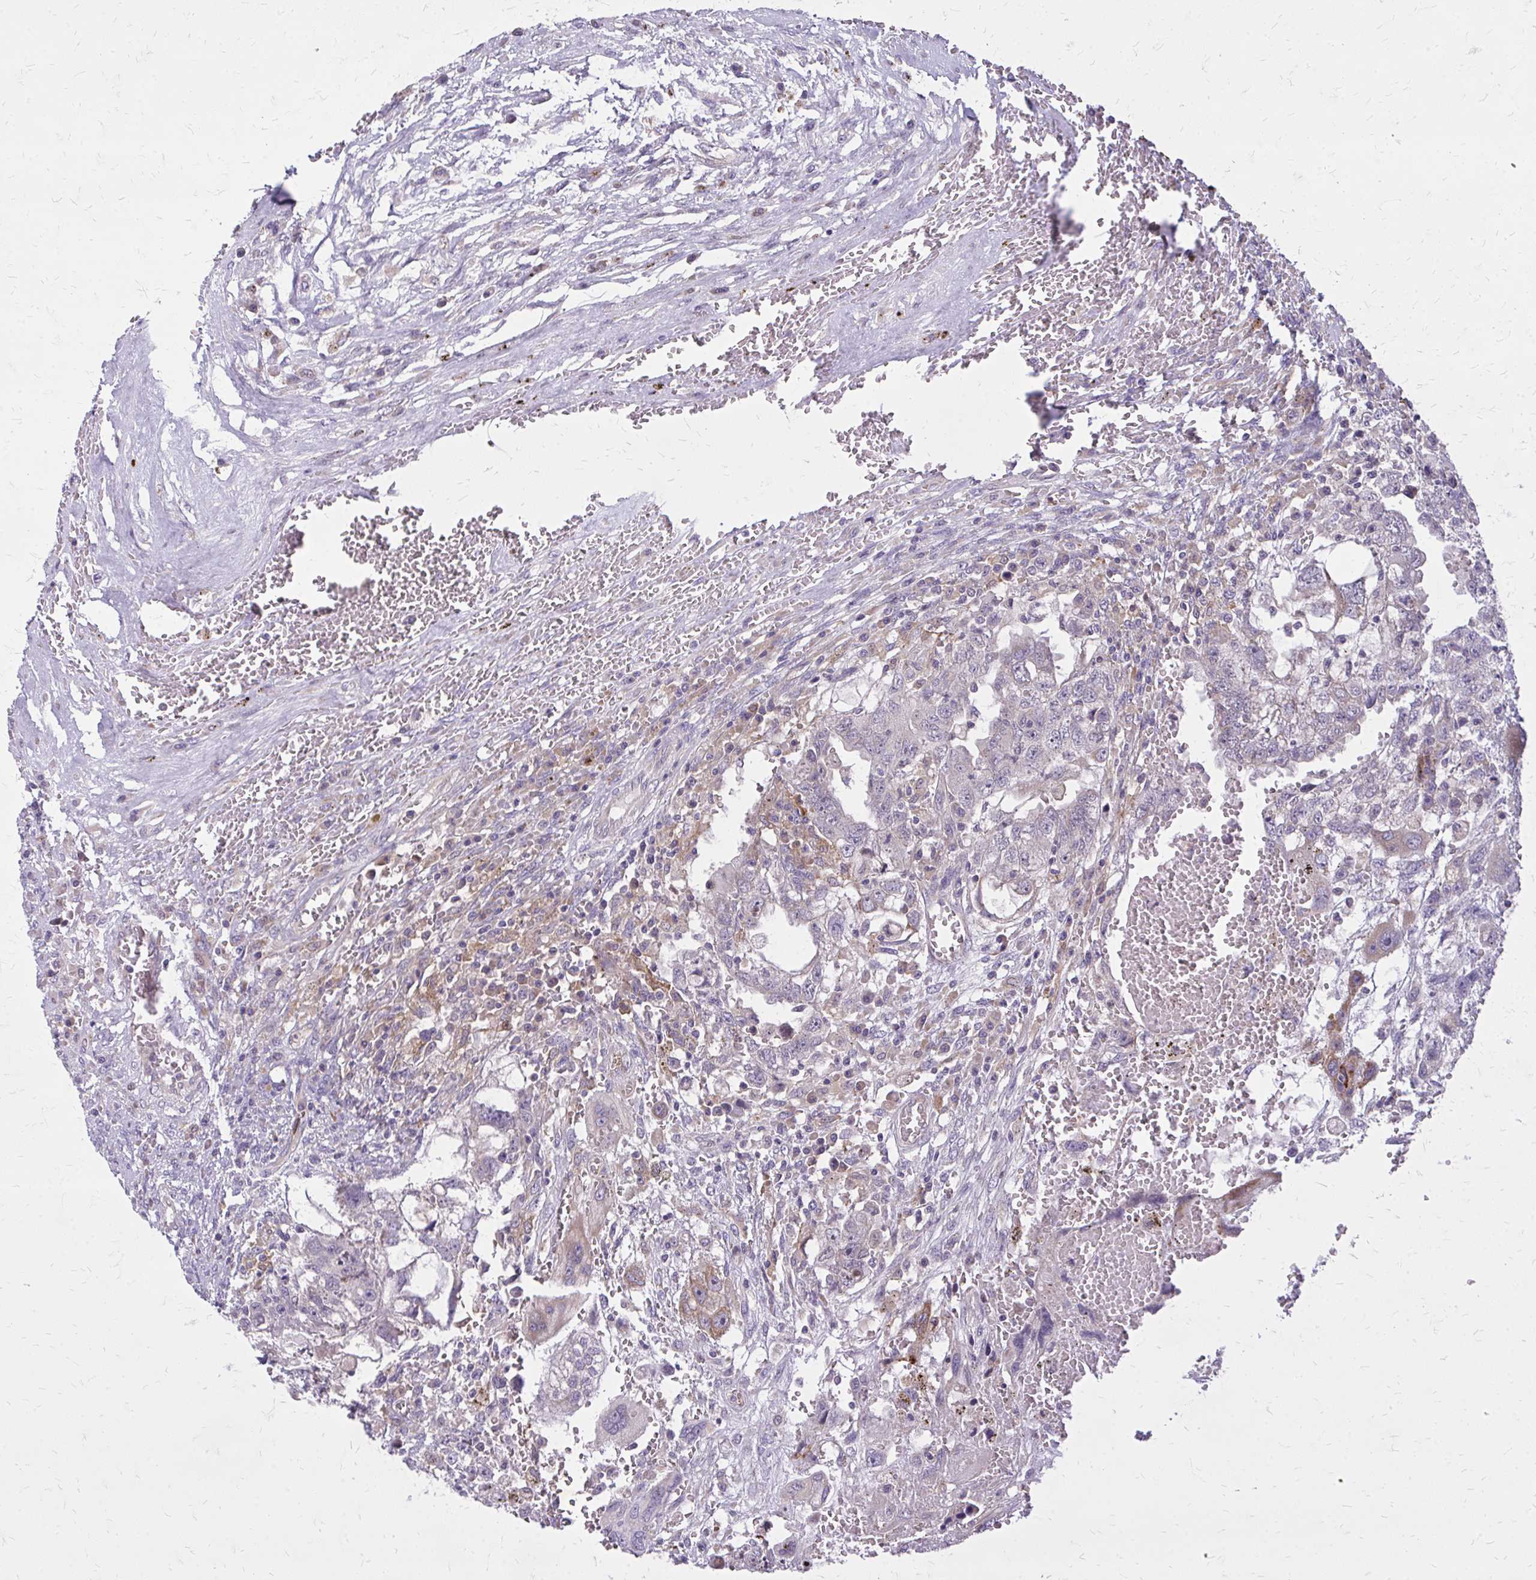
{"staining": {"intensity": "weak", "quantity": "<25%", "location": "cytoplasmic/membranous,nuclear"}, "tissue": "testis cancer", "cell_type": "Tumor cells", "image_type": "cancer", "snomed": [{"axis": "morphology", "description": "Carcinoma, Embryonal, NOS"}, {"axis": "topography", "description": "Testis"}], "caption": "Immunohistochemistry of testis cancer displays no expression in tumor cells.", "gene": "OXNAD1", "patient": {"sex": "male", "age": 26}}